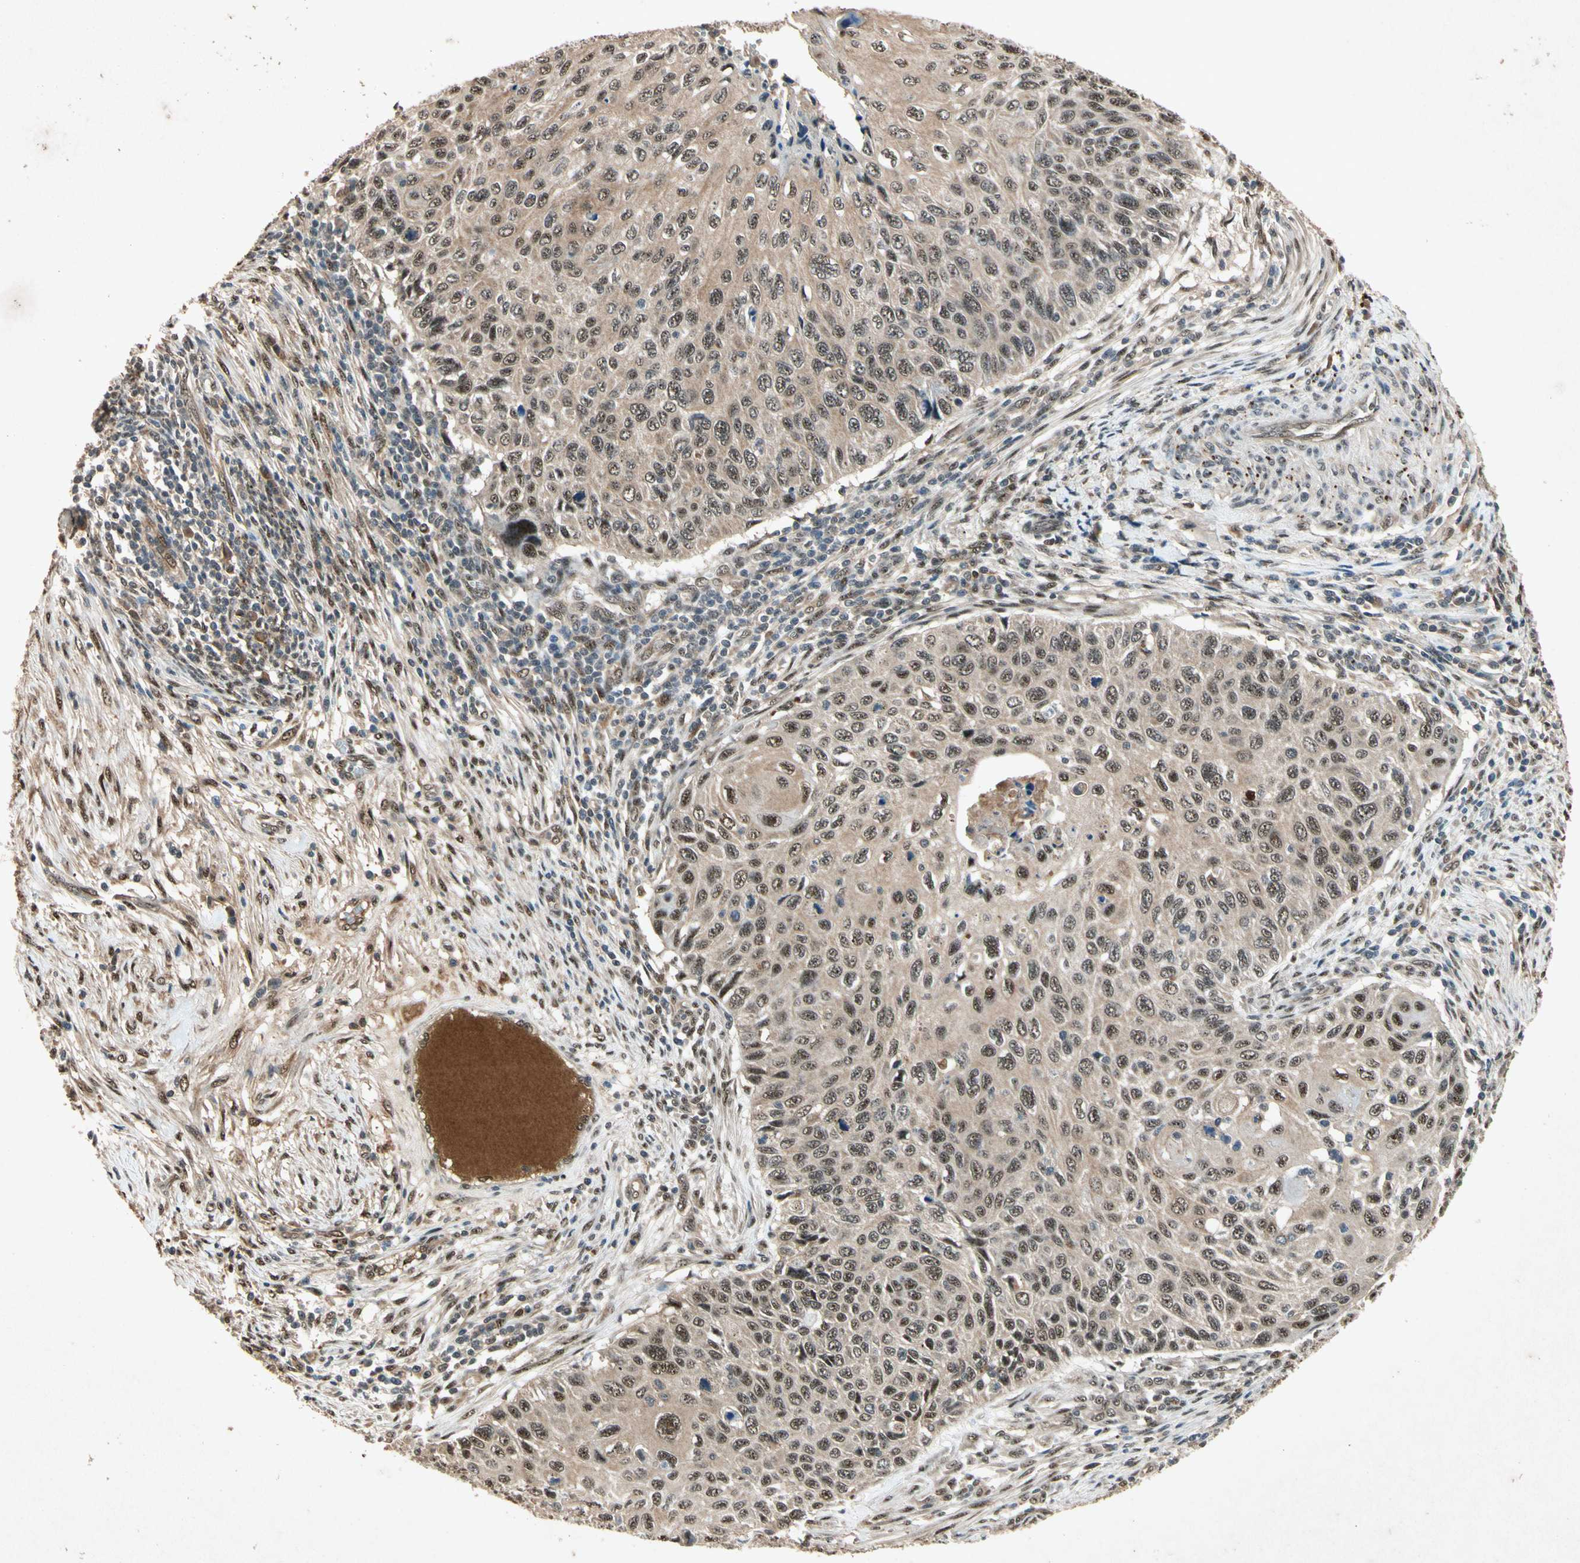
{"staining": {"intensity": "moderate", "quantity": ">75%", "location": "cytoplasmic/membranous,nuclear"}, "tissue": "cervical cancer", "cell_type": "Tumor cells", "image_type": "cancer", "snomed": [{"axis": "morphology", "description": "Squamous cell carcinoma, NOS"}, {"axis": "topography", "description": "Cervix"}], "caption": "High-magnification brightfield microscopy of cervical cancer (squamous cell carcinoma) stained with DAB (3,3'-diaminobenzidine) (brown) and counterstained with hematoxylin (blue). tumor cells exhibit moderate cytoplasmic/membranous and nuclear positivity is appreciated in approximately>75% of cells.", "gene": "PML", "patient": {"sex": "female", "age": 70}}